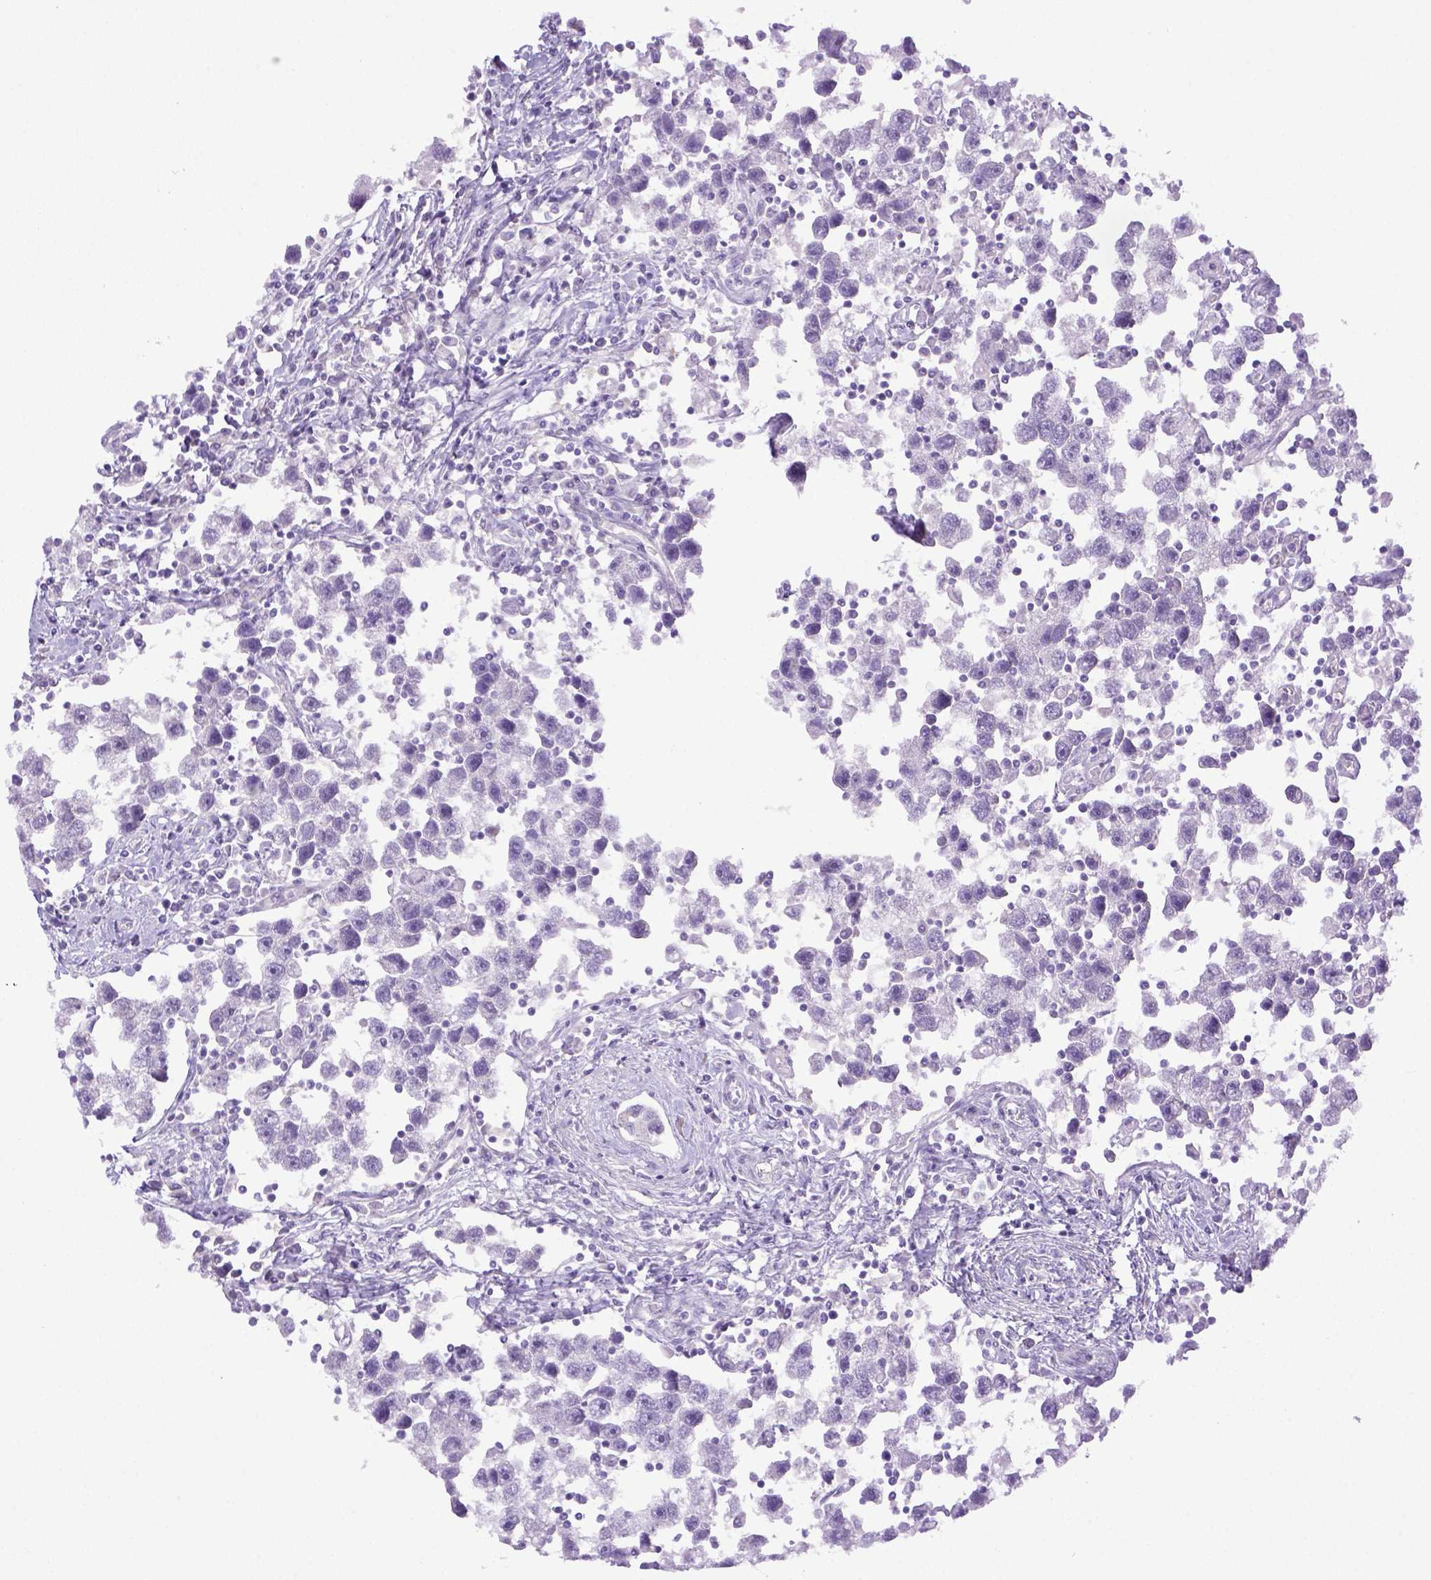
{"staining": {"intensity": "negative", "quantity": "none", "location": "none"}, "tissue": "testis cancer", "cell_type": "Tumor cells", "image_type": "cancer", "snomed": [{"axis": "morphology", "description": "Seminoma, NOS"}, {"axis": "topography", "description": "Testis"}], "caption": "An IHC photomicrograph of testis cancer is shown. There is no staining in tumor cells of testis cancer.", "gene": "ITIH4", "patient": {"sex": "male", "age": 30}}